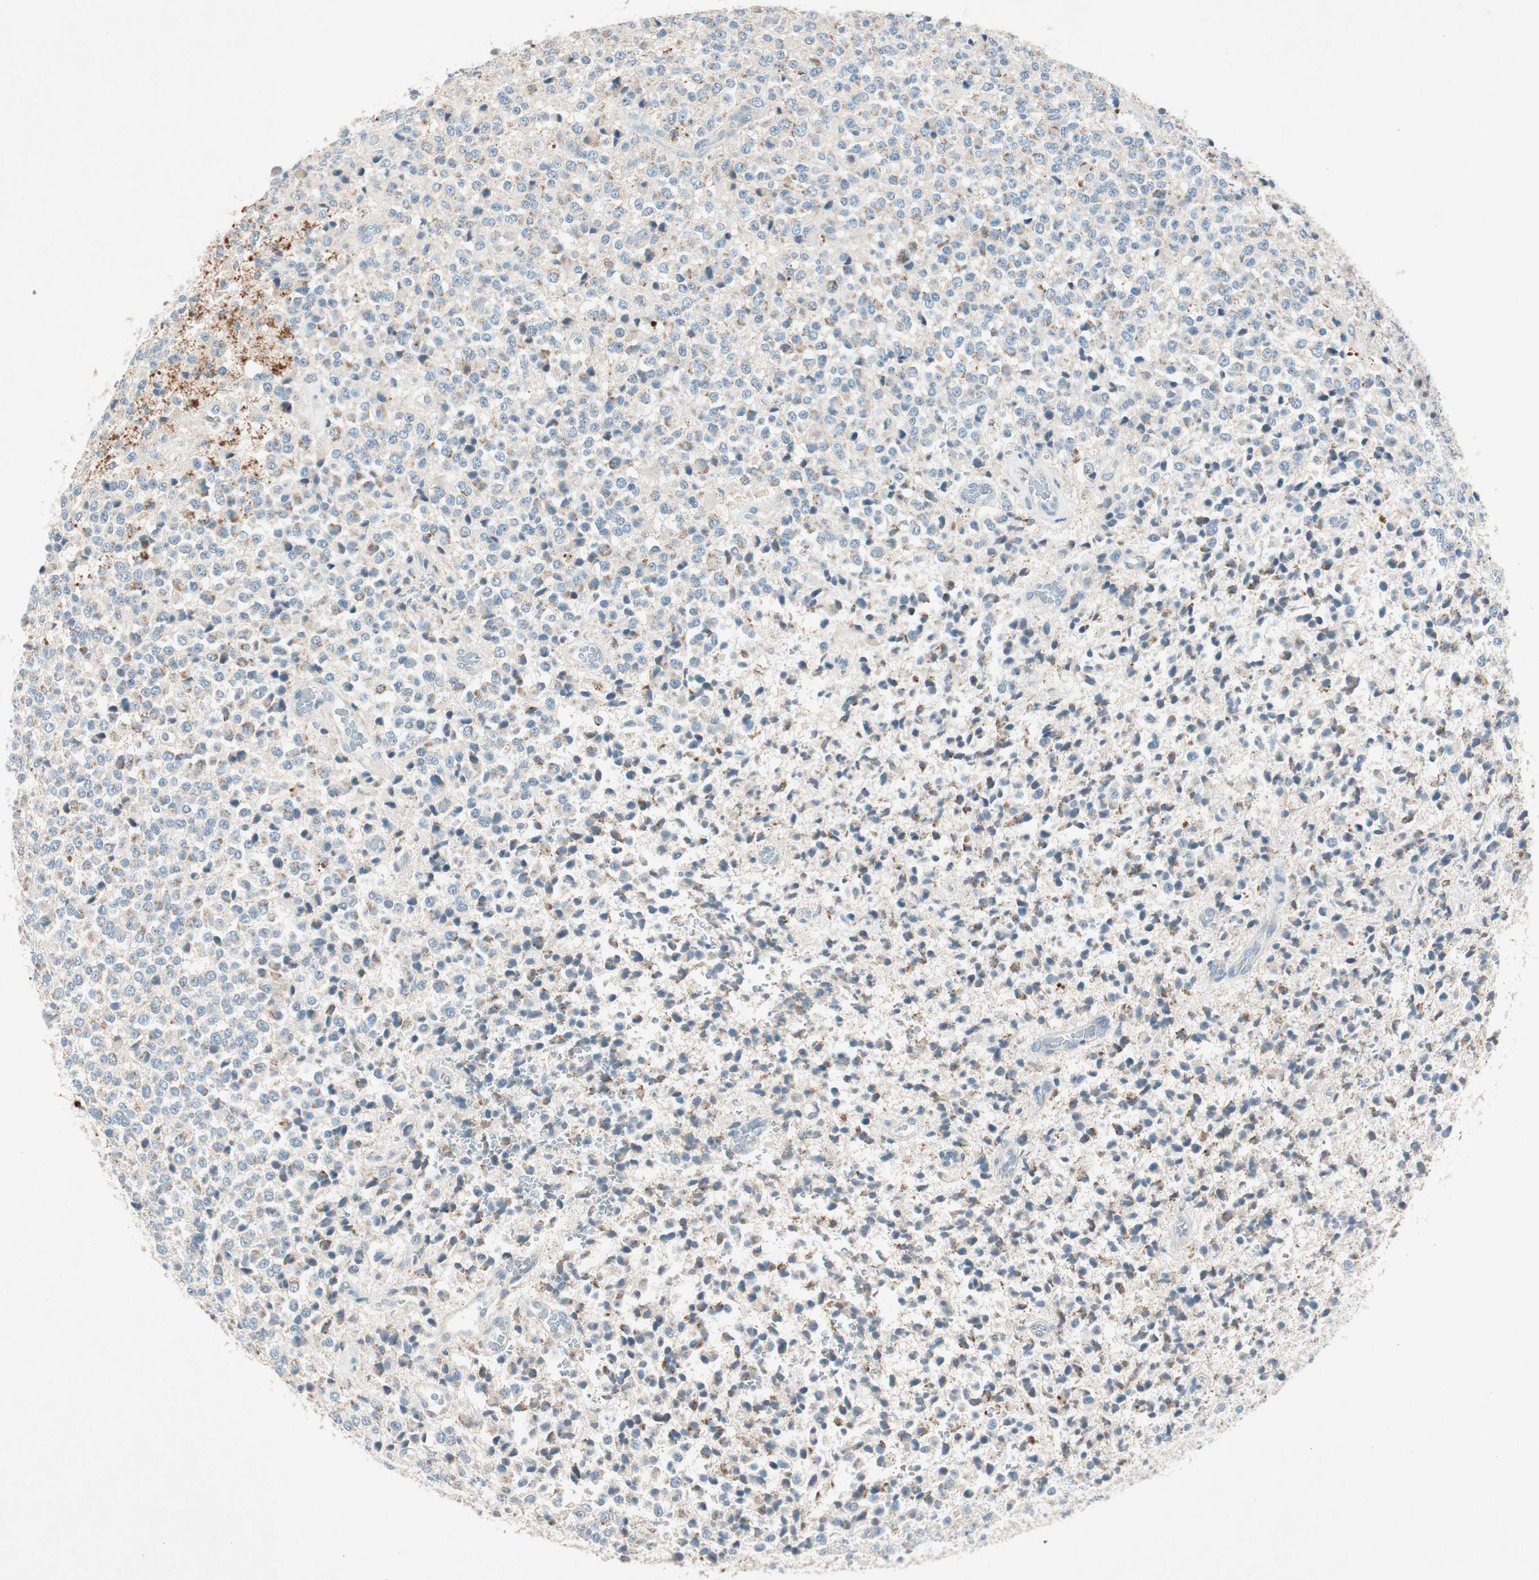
{"staining": {"intensity": "weak", "quantity": "<25%", "location": "cytoplasmic/membranous"}, "tissue": "glioma", "cell_type": "Tumor cells", "image_type": "cancer", "snomed": [{"axis": "morphology", "description": "Glioma, malignant, High grade"}, {"axis": "topography", "description": "pancreas cauda"}], "caption": "Malignant glioma (high-grade) stained for a protein using immunohistochemistry (IHC) demonstrates no staining tumor cells.", "gene": "NKAIN1", "patient": {"sex": "male", "age": 60}}